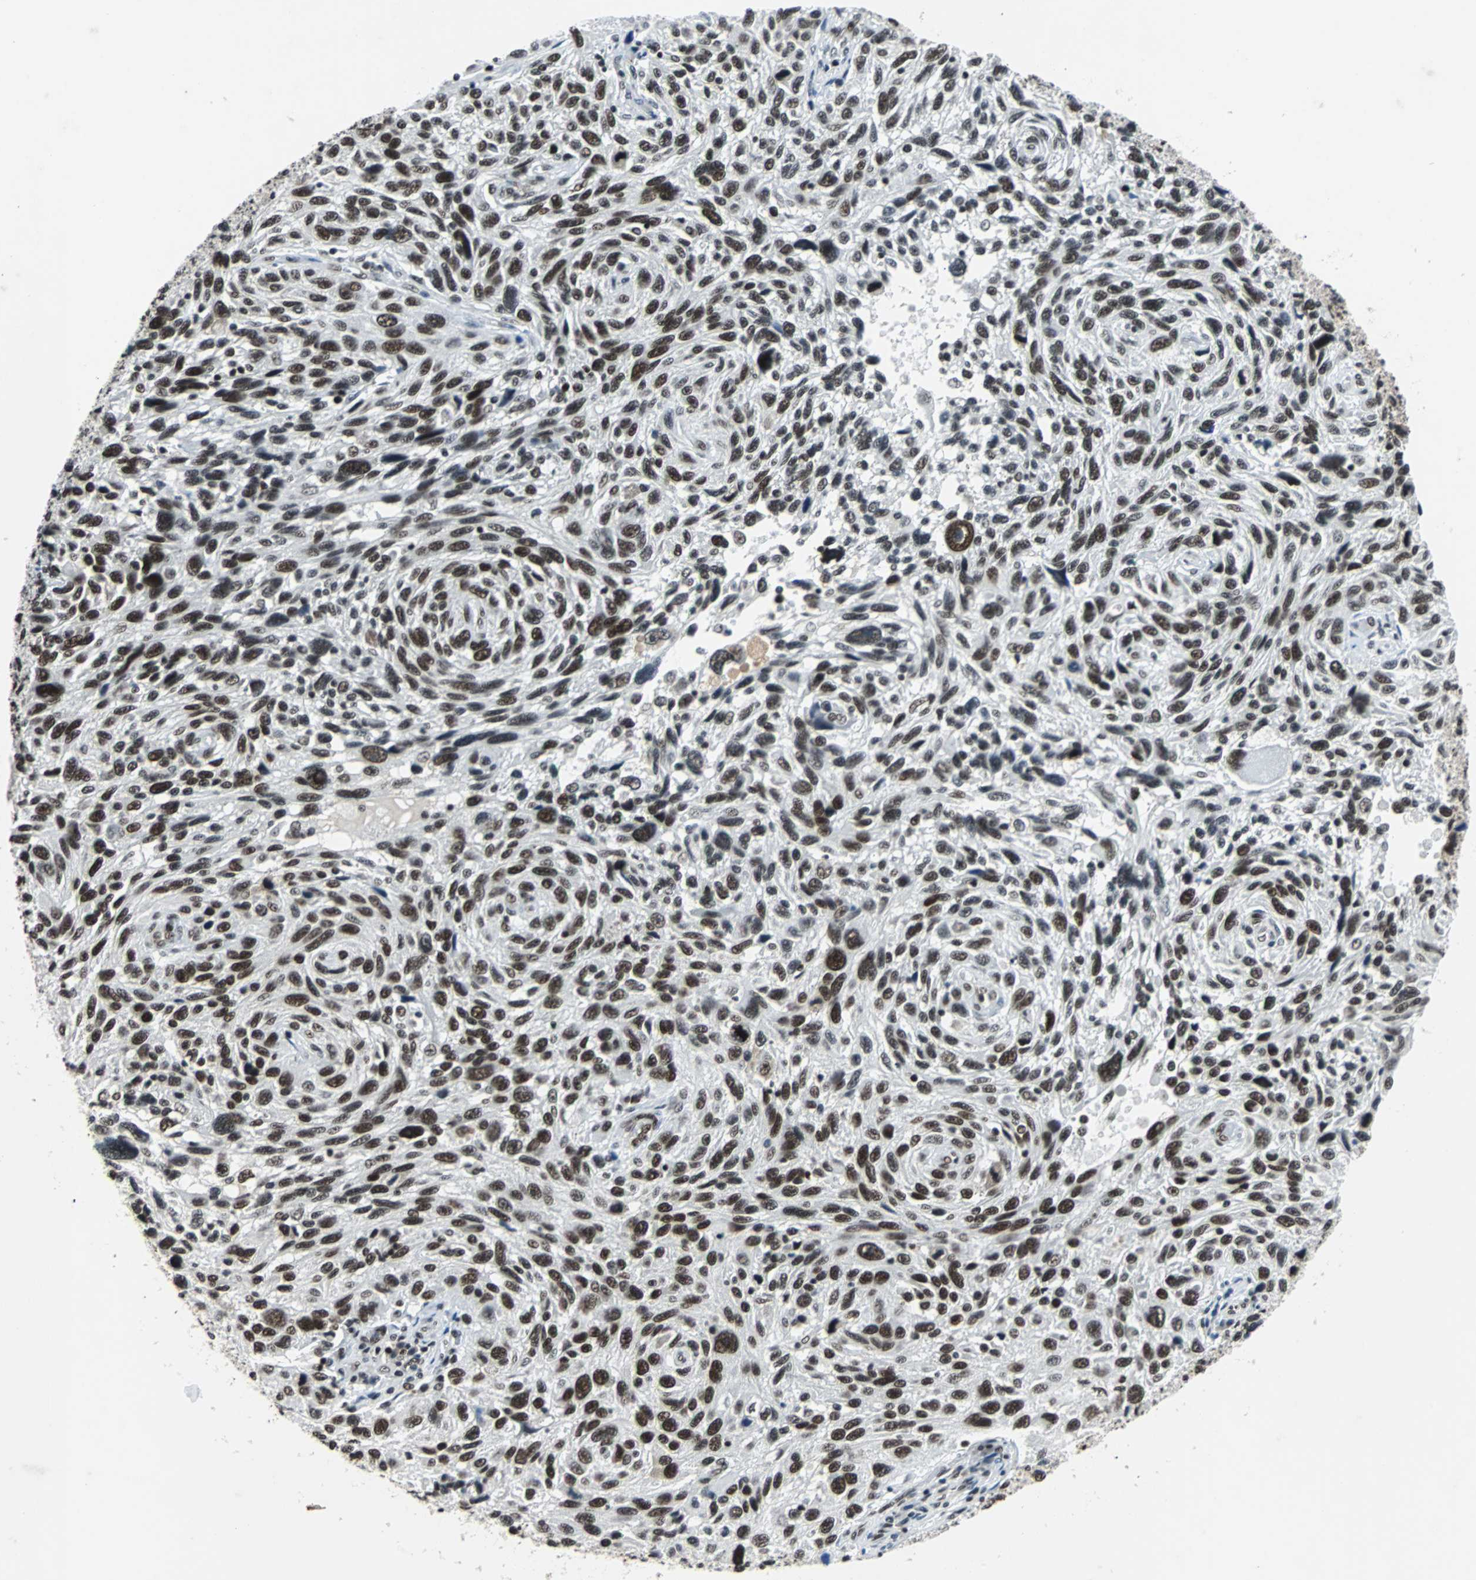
{"staining": {"intensity": "strong", "quantity": ">75%", "location": "nuclear"}, "tissue": "melanoma", "cell_type": "Tumor cells", "image_type": "cancer", "snomed": [{"axis": "morphology", "description": "Malignant melanoma, NOS"}, {"axis": "topography", "description": "Skin"}], "caption": "Melanoma stained for a protein exhibits strong nuclear positivity in tumor cells.", "gene": "GATAD2A", "patient": {"sex": "male", "age": 53}}